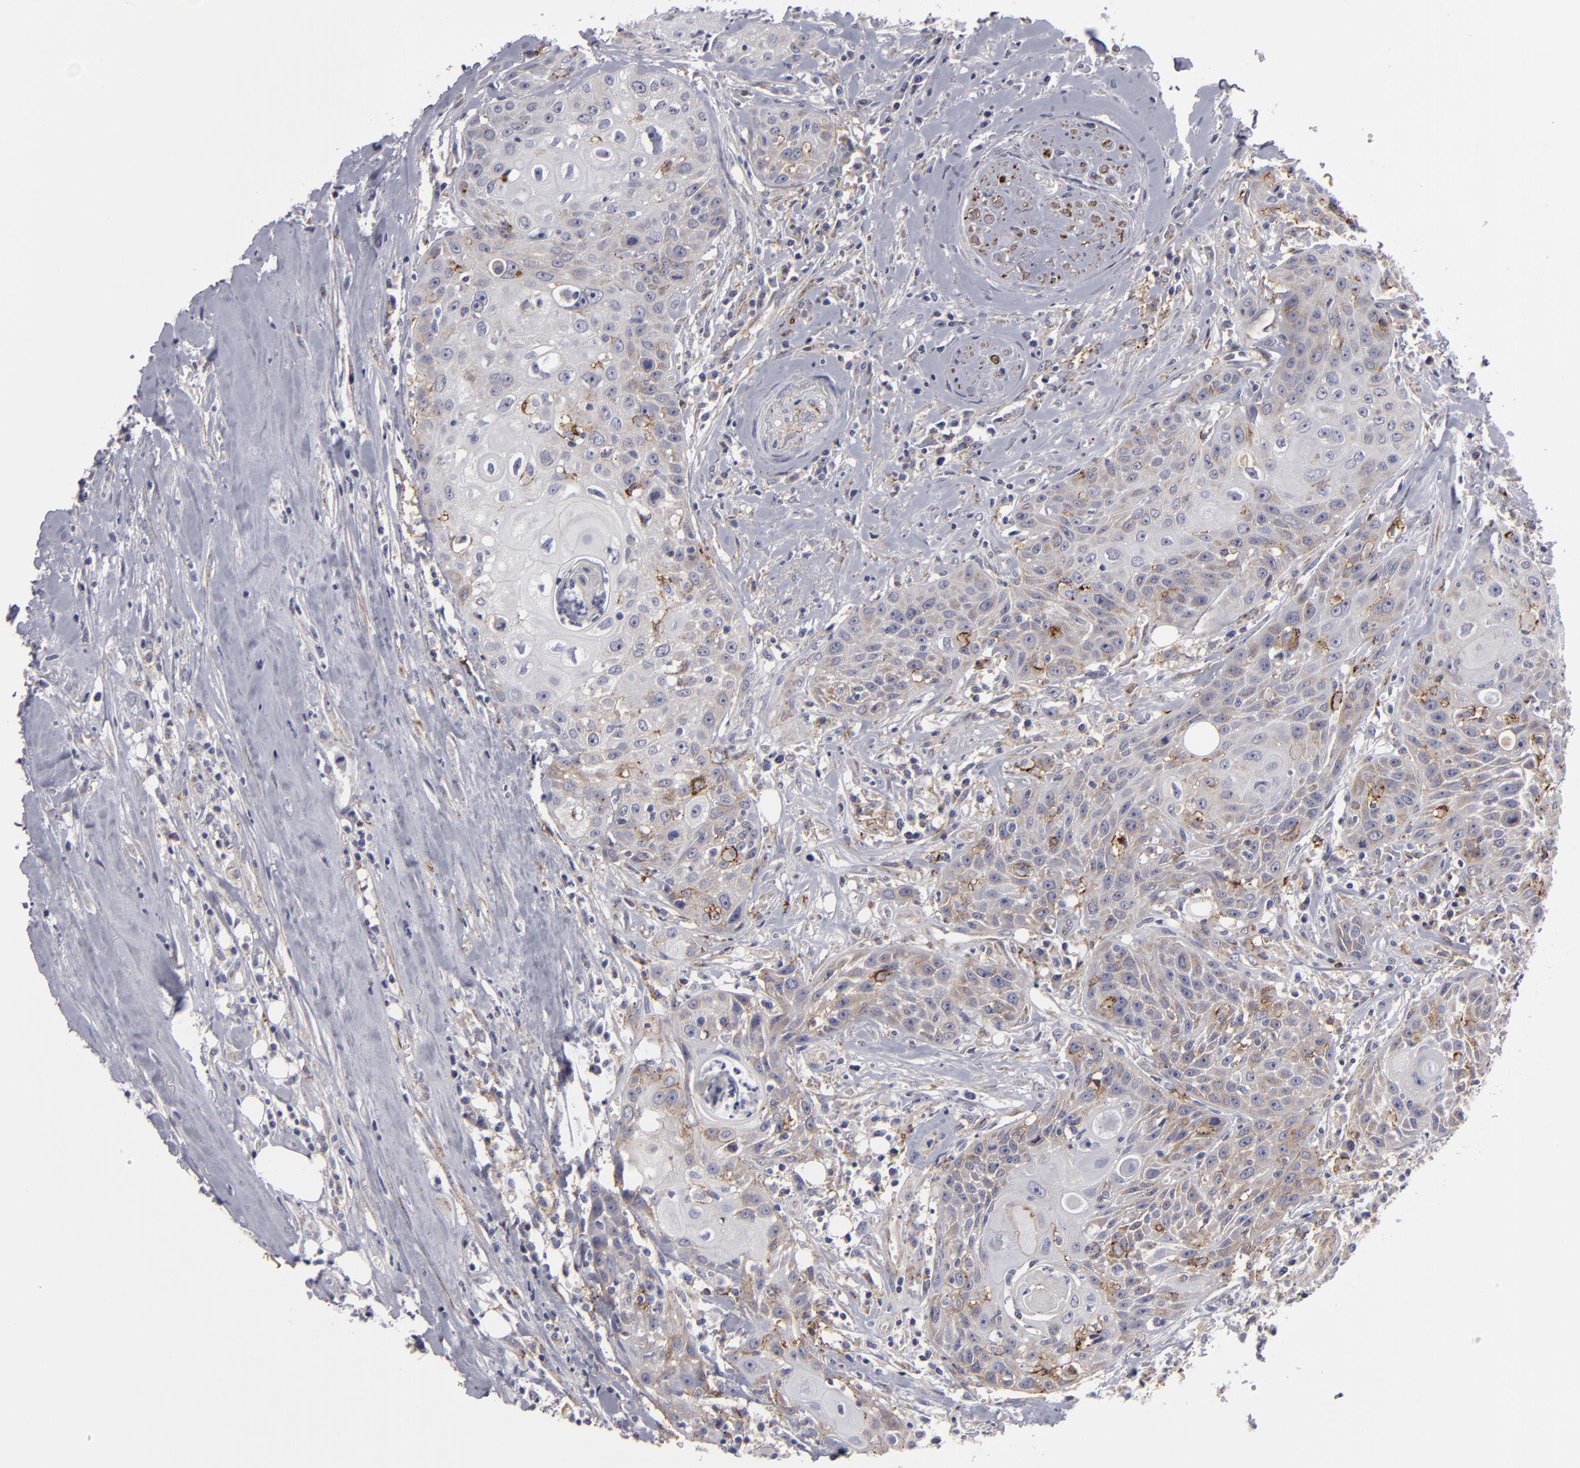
{"staining": {"intensity": "weak", "quantity": "<25%", "location": "cytoplasmic/membranous"}, "tissue": "head and neck cancer", "cell_type": "Tumor cells", "image_type": "cancer", "snomed": [{"axis": "morphology", "description": "Squamous cell carcinoma, NOS"}, {"axis": "topography", "description": "Oral tissue"}, {"axis": "topography", "description": "Head-Neck"}], "caption": "IHC photomicrograph of neoplastic tissue: human head and neck squamous cell carcinoma stained with DAB shows no significant protein expression in tumor cells.", "gene": "ALCAM", "patient": {"sex": "female", "age": 82}}